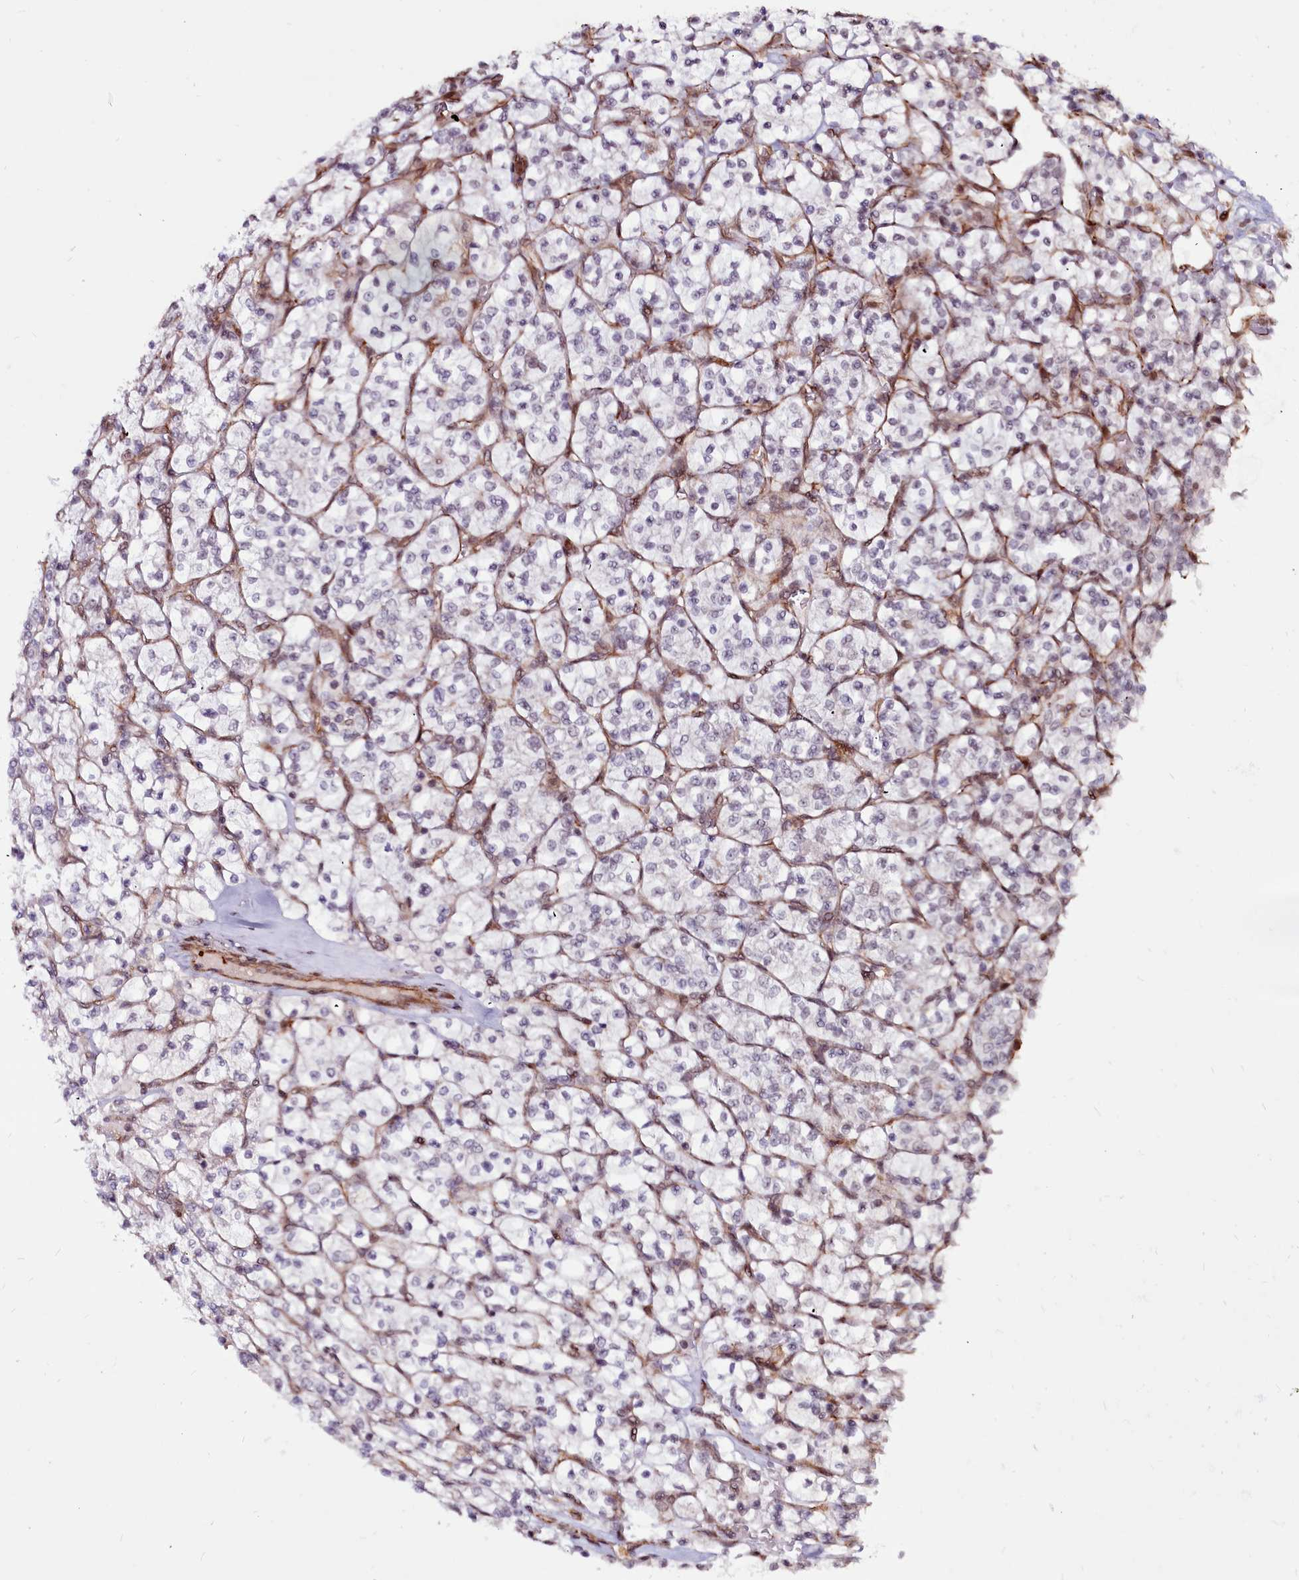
{"staining": {"intensity": "negative", "quantity": "none", "location": "none"}, "tissue": "renal cancer", "cell_type": "Tumor cells", "image_type": "cancer", "snomed": [{"axis": "morphology", "description": "Adenocarcinoma, NOS"}, {"axis": "topography", "description": "Kidney"}], "caption": "High magnification brightfield microscopy of renal cancer (adenocarcinoma) stained with DAB (3,3'-diaminobenzidine) (brown) and counterstained with hematoxylin (blue): tumor cells show no significant positivity.", "gene": "CLK3", "patient": {"sex": "female", "age": 64}}